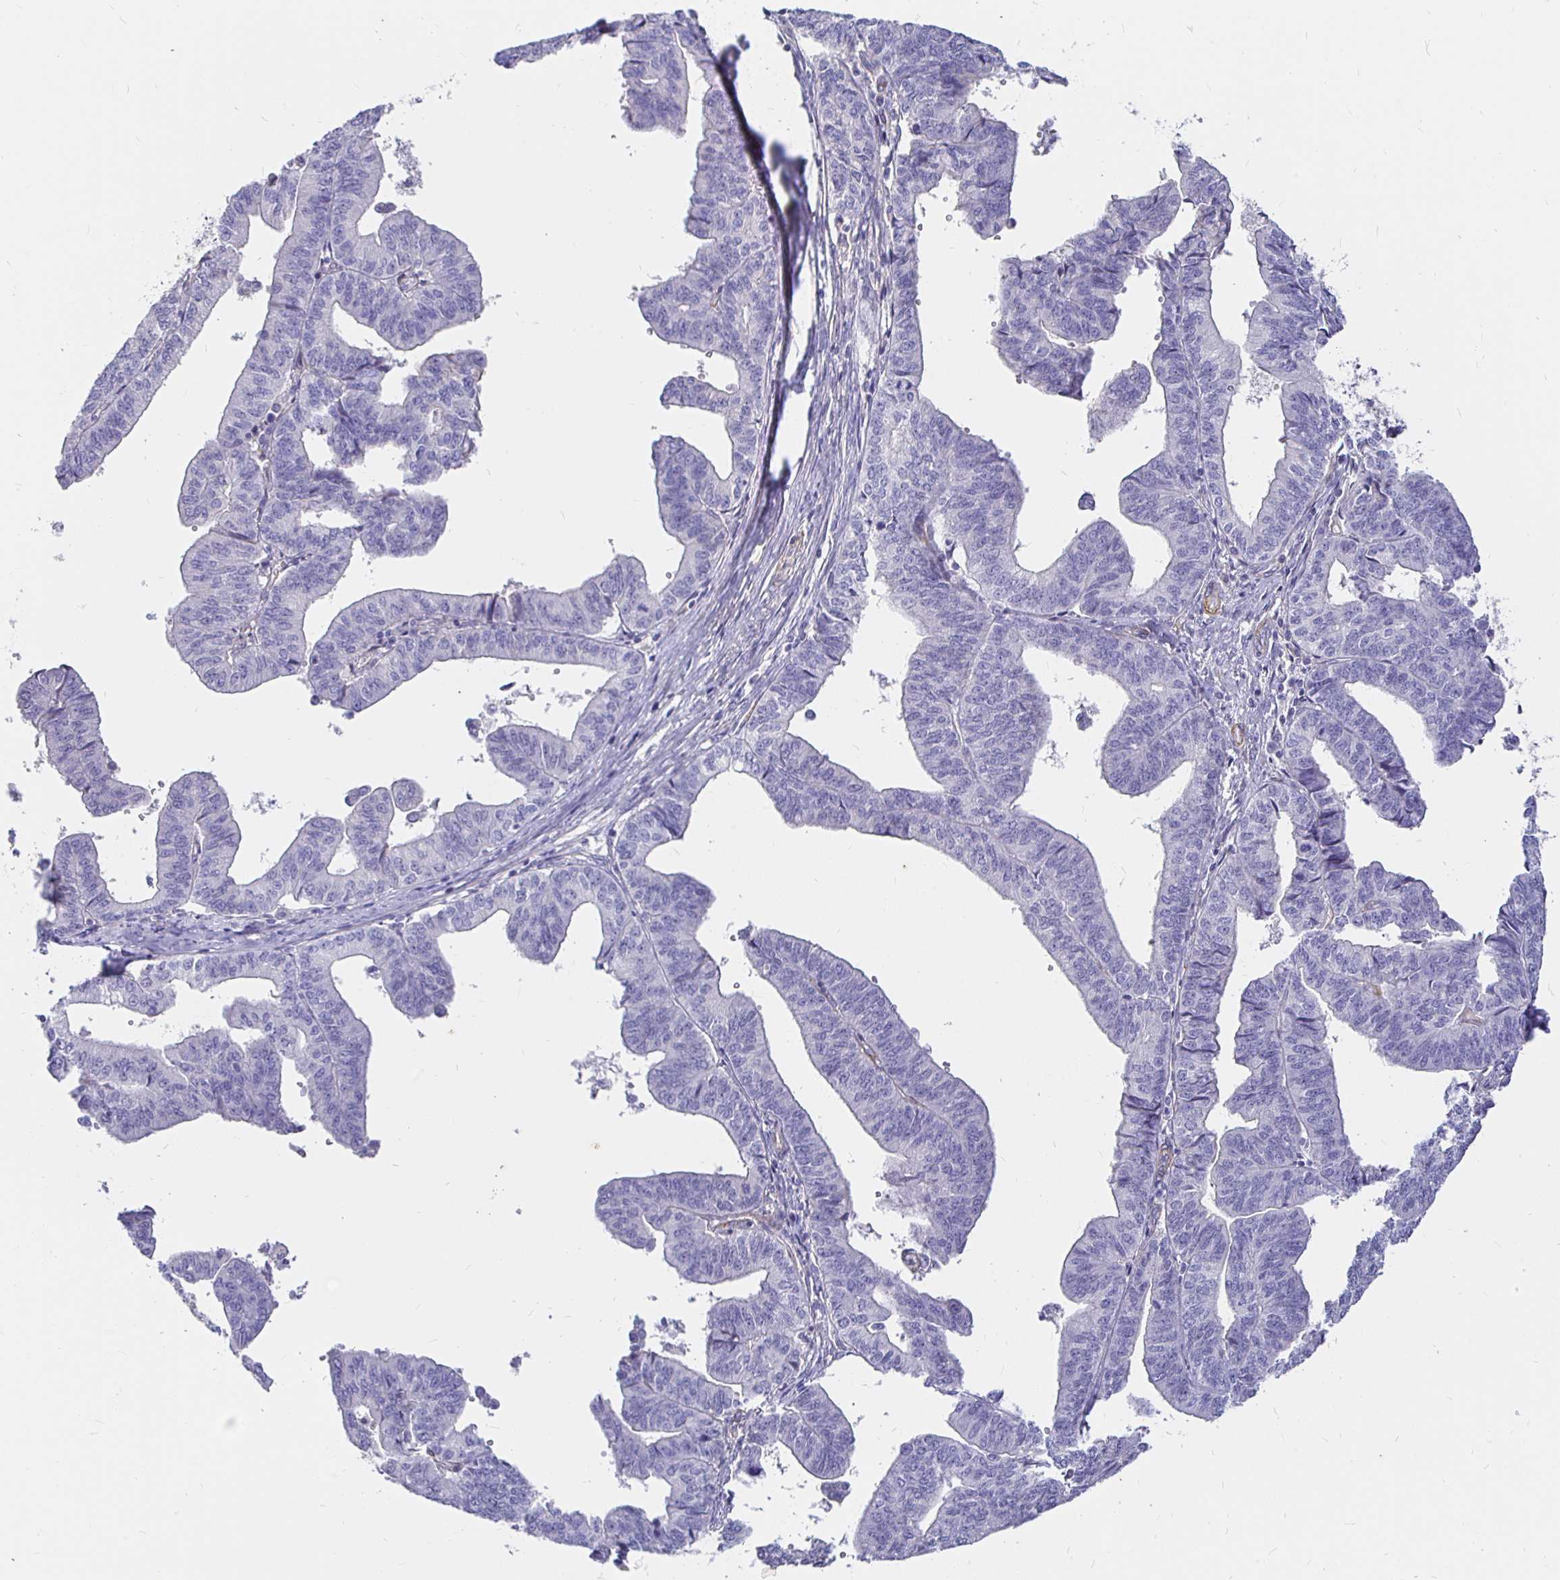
{"staining": {"intensity": "negative", "quantity": "none", "location": "none"}, "tissue": "endometrial cancer", "cell_type": "Tumor cells", "image_type": "cancer", "snomed": [{"axis": "morphology", "description": "Adenocarcinoma, NOS"}, {"axis": "topography", "description": "Endometrium"}], "caption": "IHC histopathology image of neoplastic tissue: human endometrial adenocarcinoma stained with DAB (3,3'-diaminobenzidine) shows no significant protein positivity in tumor cells.", "gene": "PALM2AKAP2", "patient": {"sex": "female", "age": 65}}